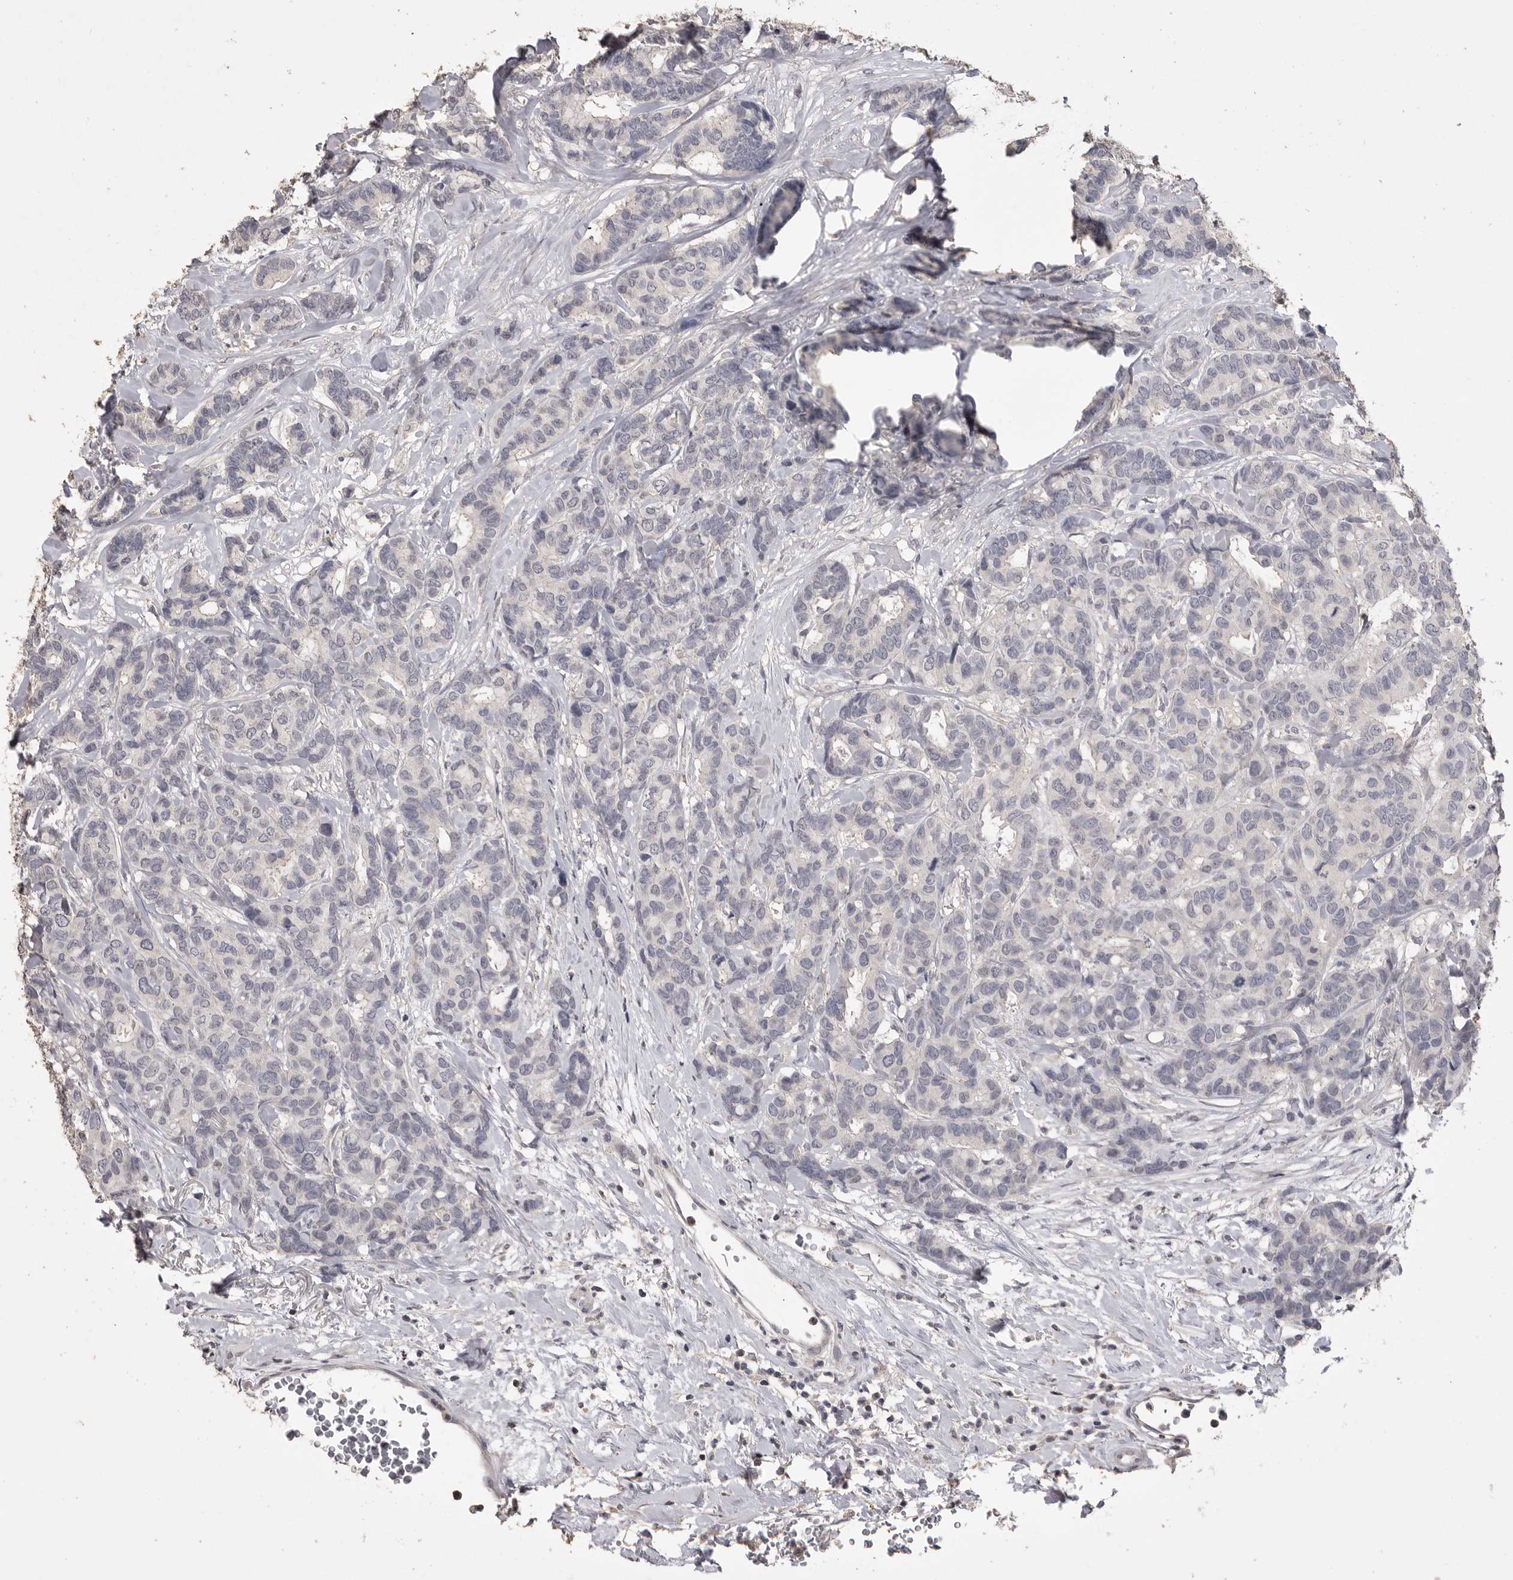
{"staining": {"intensity": "negative", "quantity": "none", "location": "none"}, "tissue": "breast cancer", "cell_type": "Tumor cells", "image_type": "cancer", "snomed": [{"axis": "morphology", "description": "Duct carcinoma"}, {"axis": "topography", "description": "Breast"}], "caption": "Micrograph shows no significant protein positivity in tumor cells of breast cancer (invasive ductal carcinoma). (Stains: DAB immunohistochemistry with hematoxylin counter stain, Microscopy: brightfield microscopy at high magnification).", "gene": "MMP7", "patient": {"sex": "female", "age": 87}}